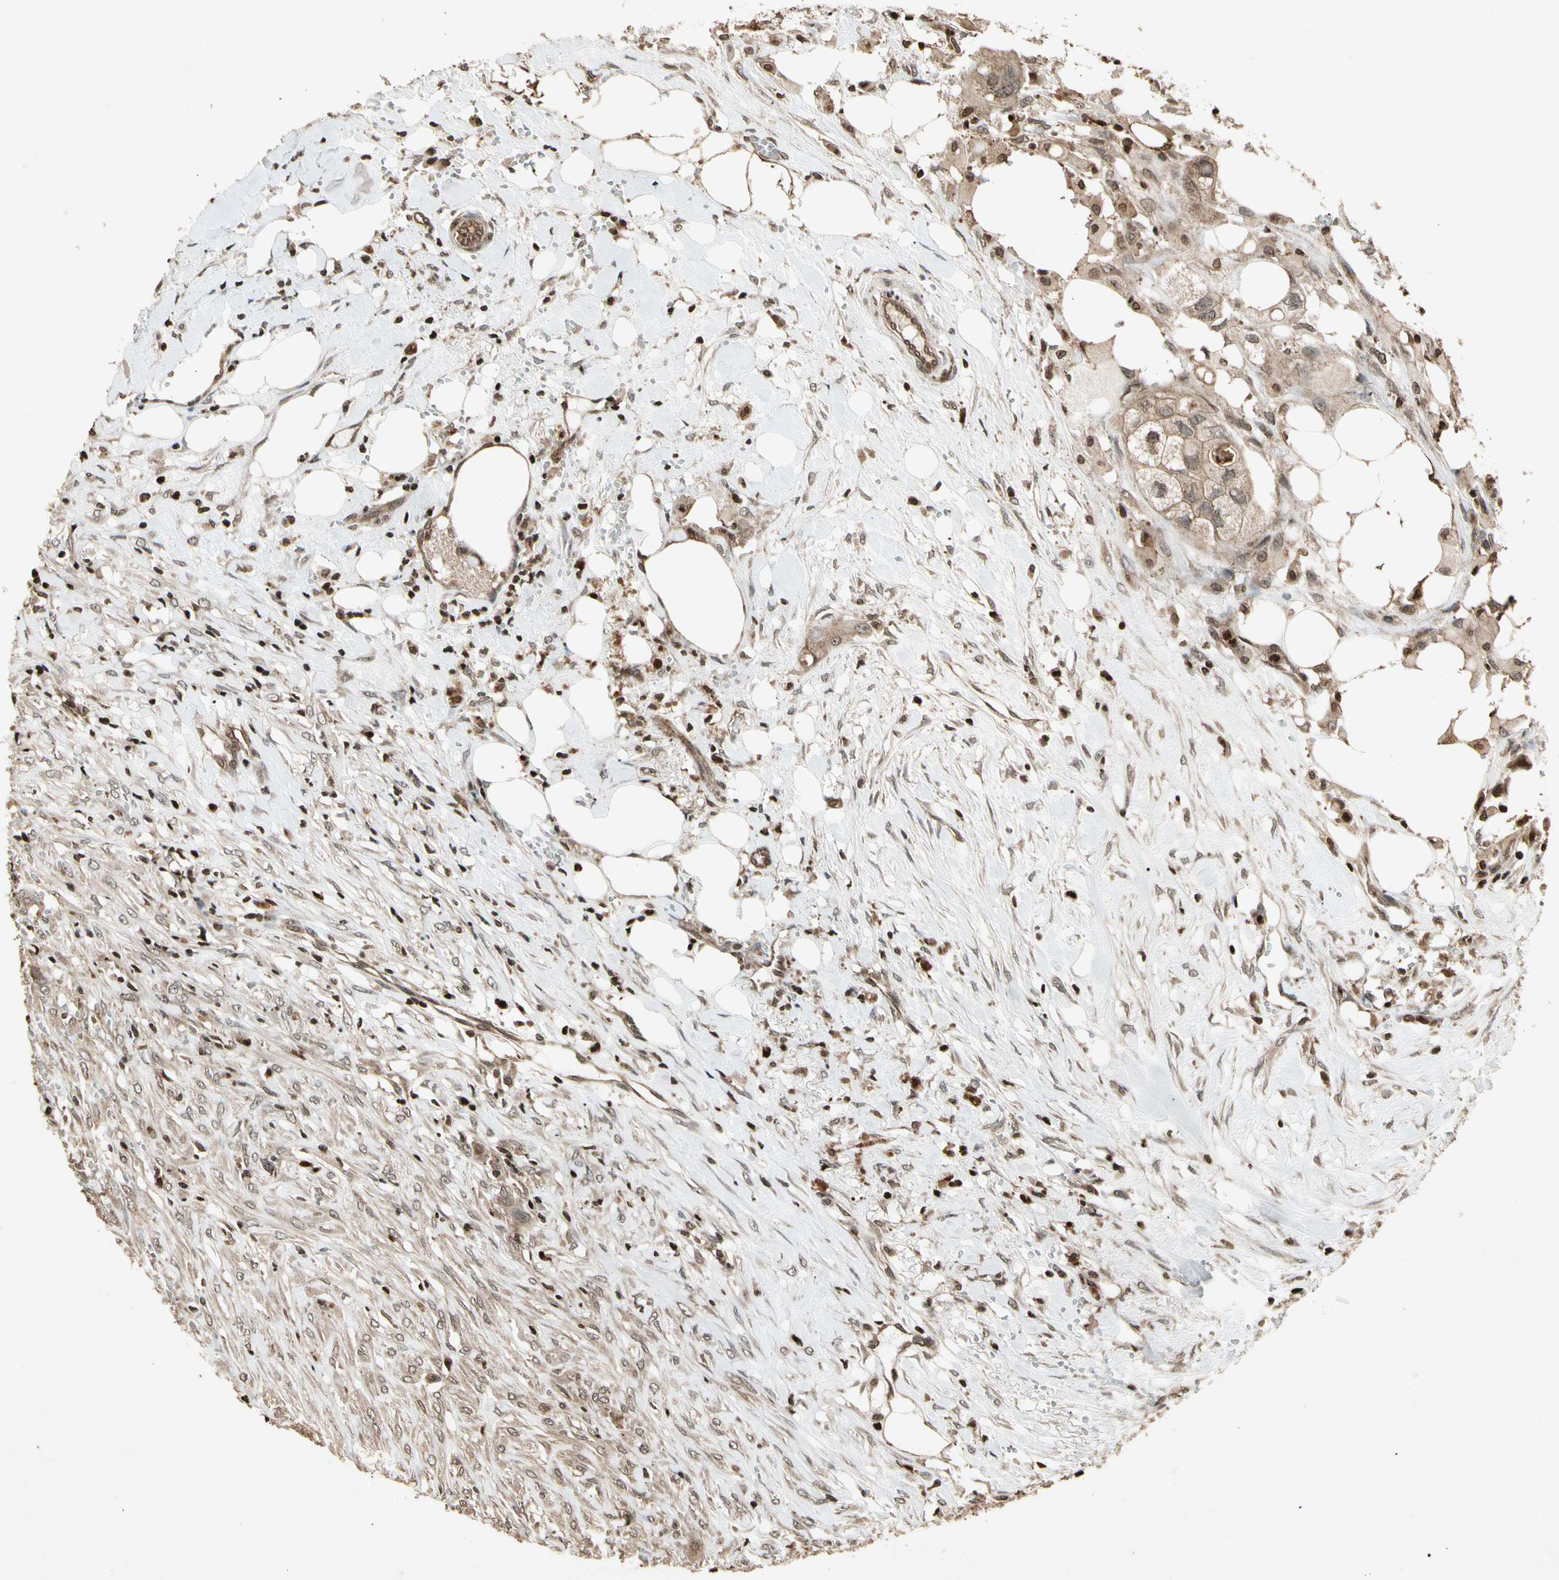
{"staining": {"intensity": "moderate", "quantity": ">75%", "location": "cytoplasmic/membranous"}, "tissue": "colorectal cancer", "cell_type": "Tumor cells", "image_type": "cancer", "snomed": [{"axis": "morphology", "description": "Adenocarcinoma, NOS"}, {"axis": "topography", "description": "Colon"}], "caption": "Immunohistochemistry (IHC) staining of adenocarcinoma (colorectal), which shows medium levels of moderate cytoplasmic/membranous positivity in about >75% of tumor cells indicating moderate cytoplasmic/membranous protein positivity. The staining was performed using DAB (brown) for protein detection and nuclei were counterstained in hematoxylin (blue).", "gene": "GLRX", "patient": {"sex": "female", "age": 57}}